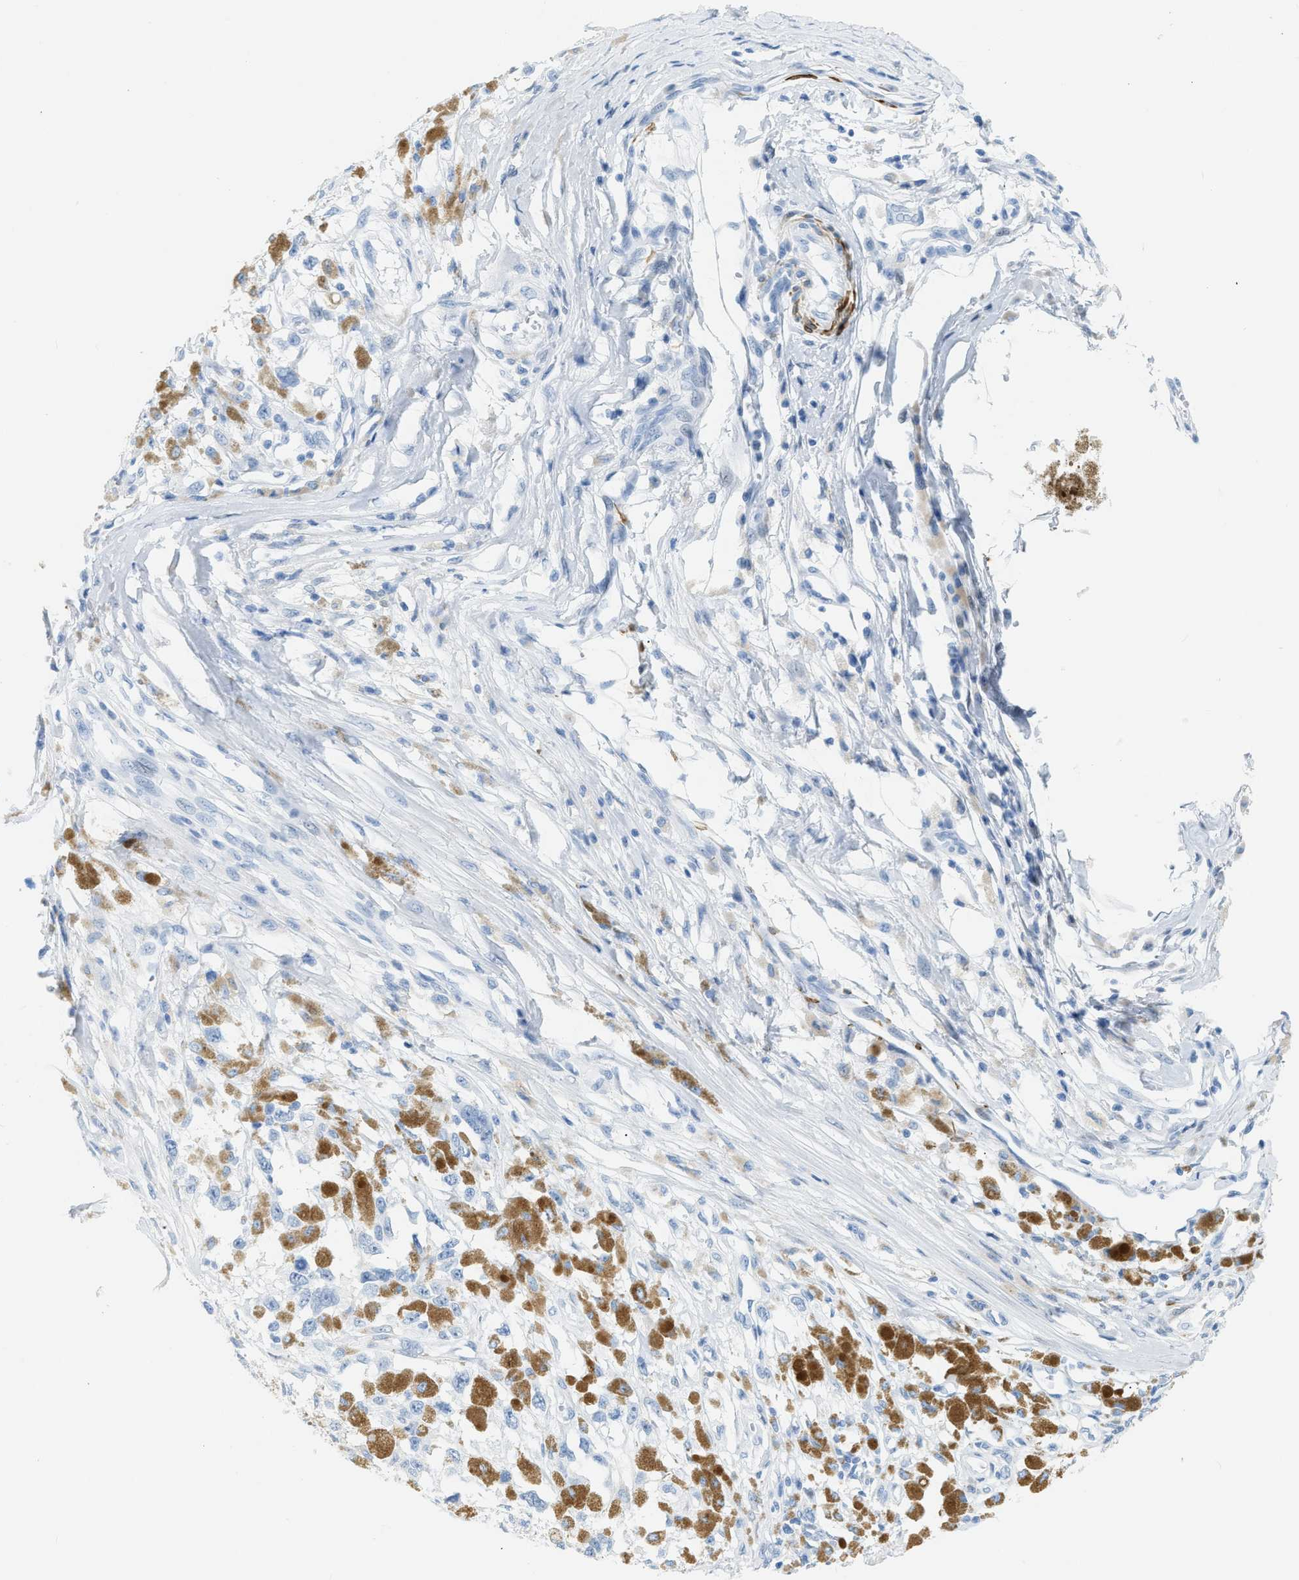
{"staining": {"intensity": "negative", "quantity": "none", "location": "none"}, "tissue": "melanoma", "cell_type": "Tumor cells", "image_type": "cancer", "snomed": [{"axis": "morphology", "description": "Malignant melanoma, Metastatic site"}, {"axis": "topography", "description": "Lymph node"}], "caption": "Immunohistochemistry photomicrograph of melanoma stained for a protein (brown), which reveals no expression in tumor cells.", "gene": "DES", "patient": {"sex": "male", "age": 59}}